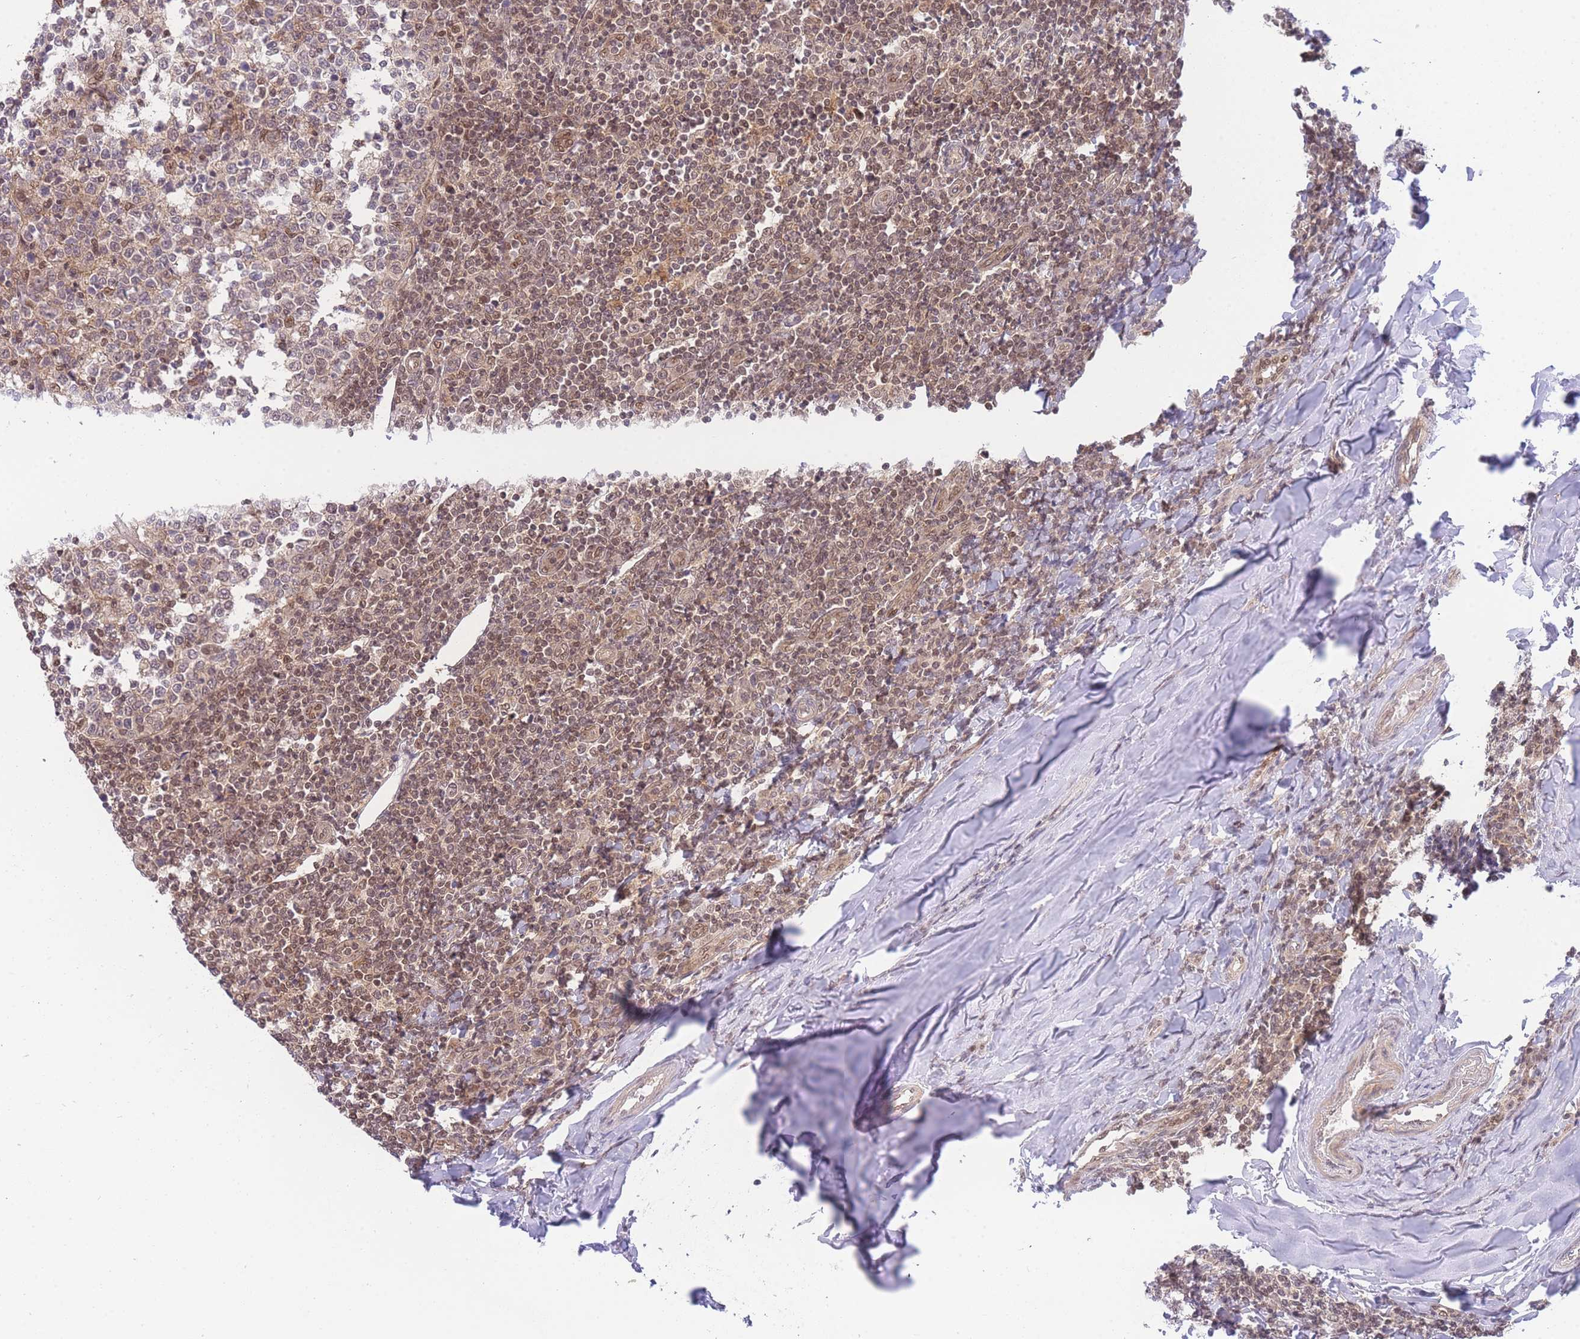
{"staining": {"intensity": "moderate", "quantity": "<25%", "location": "nuclear"}, "tissue": "tonsil", "cell_type": "Germinal center cells", "image_type": "normal", "snomed": [{"axis": "morphology", "description": "Normal tissue, NOS"}, {"axis": "topography", "description": "Tonsil"}], "caption": "DAB immunohistochemical staining of normal tonsil demonstrates moderate nuclear protein positivity in about <25% of germinal center cells. (DAB (3,3'-diaminobenzidine) IHC, brown staining for protein, blue staining for nuclei).", "gene": "KIAA1191", "patient": {"sex": "female", "age": 19}}